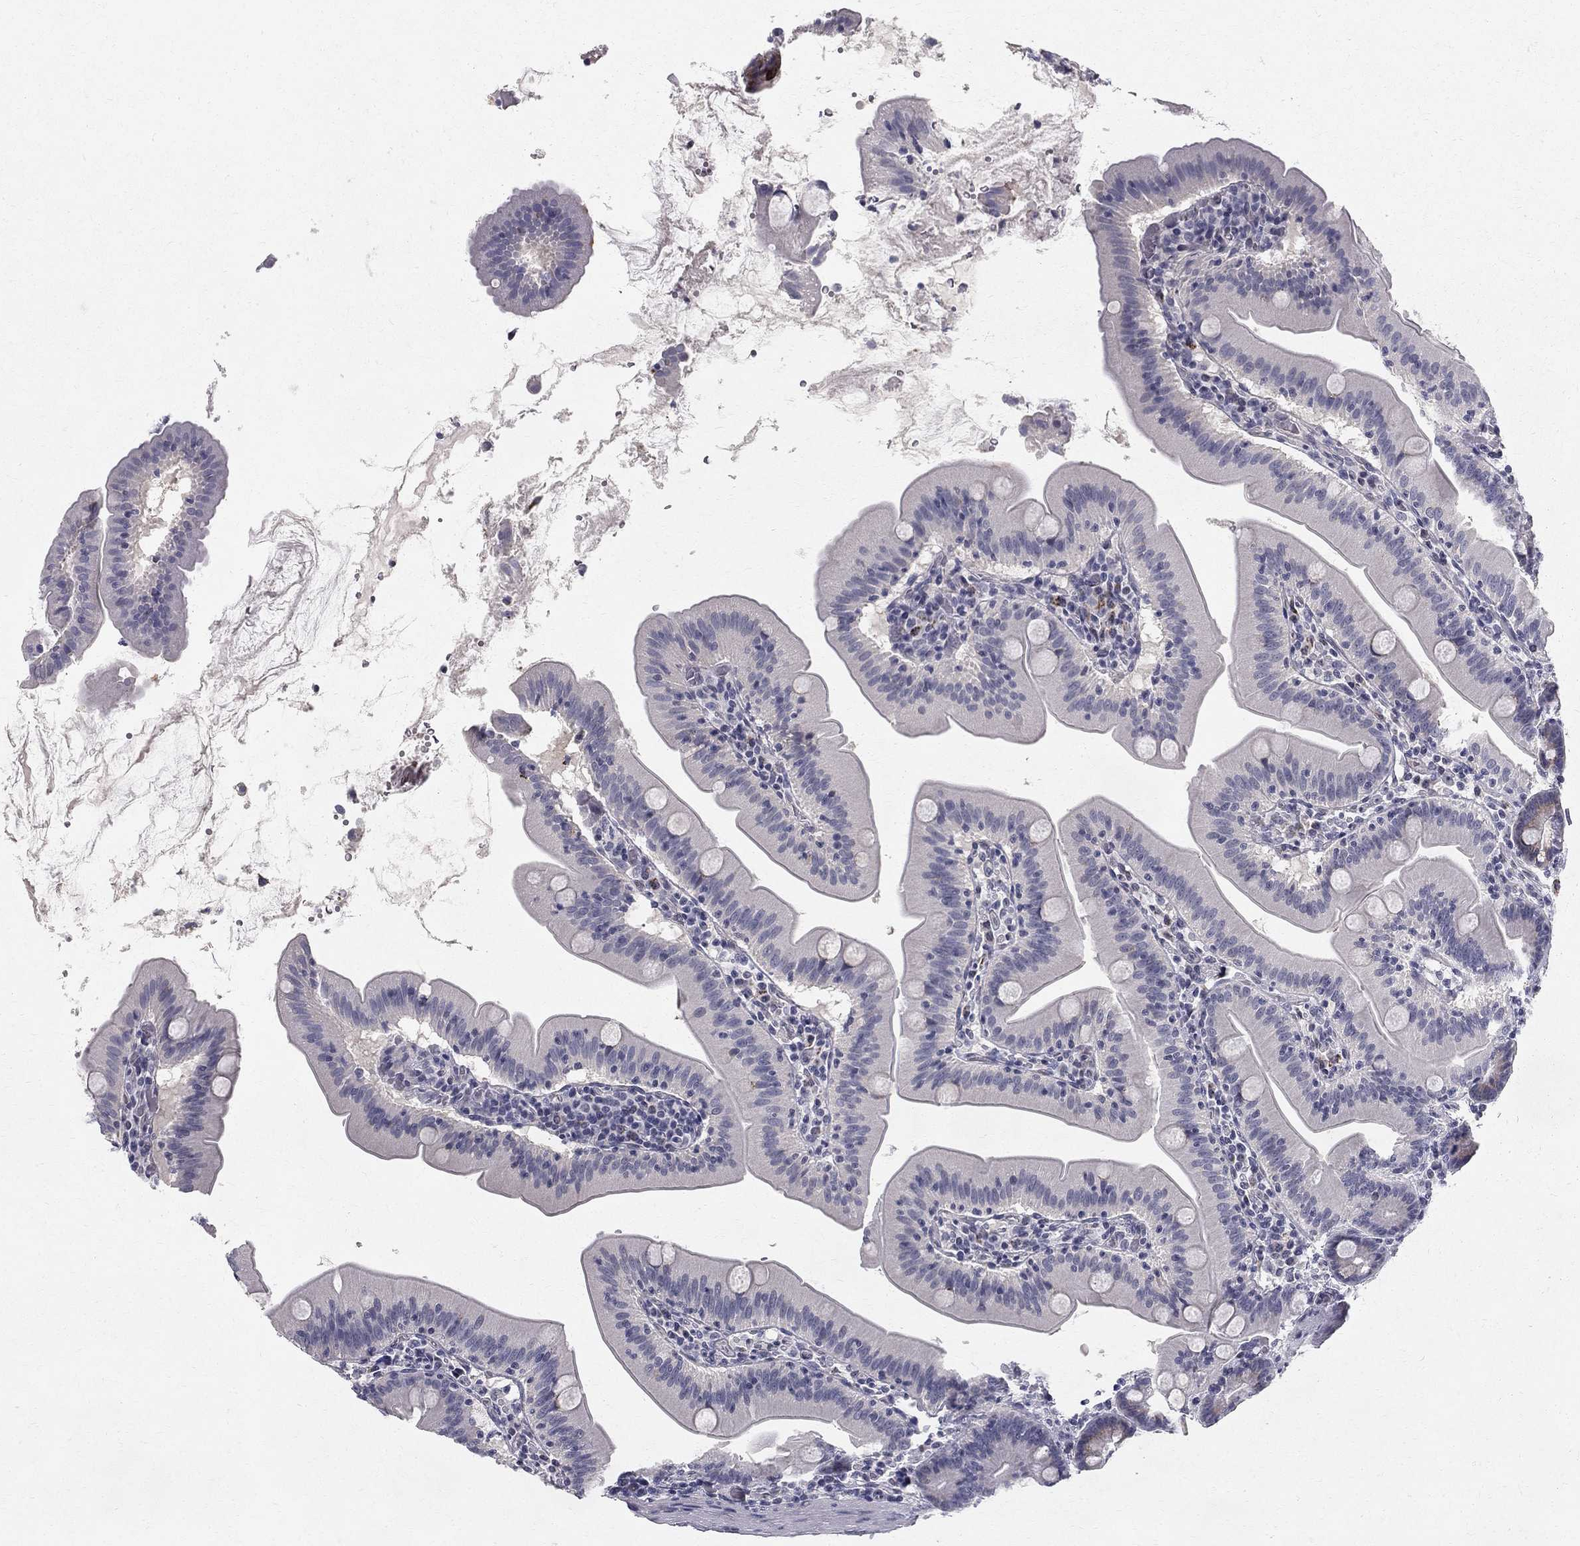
{"staining": {"intensity": "strong", "quantity": "<25%", "location": "cytoplasmic/membranous"}, "tissue": "small intestine", "cell_type": "Glandular cells", "image_type": "normal", "snomed": [{"axis": "morphology", "description": "Normal tissue, NOS"}, {"axis": "topography", "description": "Small intestine"}], "caption": "Immunohistochemistry (IHC) (DAB) staining of normal human small intestine exhibits strong cytoplasmic/membranous protein expression in approximately <25% of glandular cells.", "gene": "CLIC6", "patient": {"sex": "male", "age": 37}}